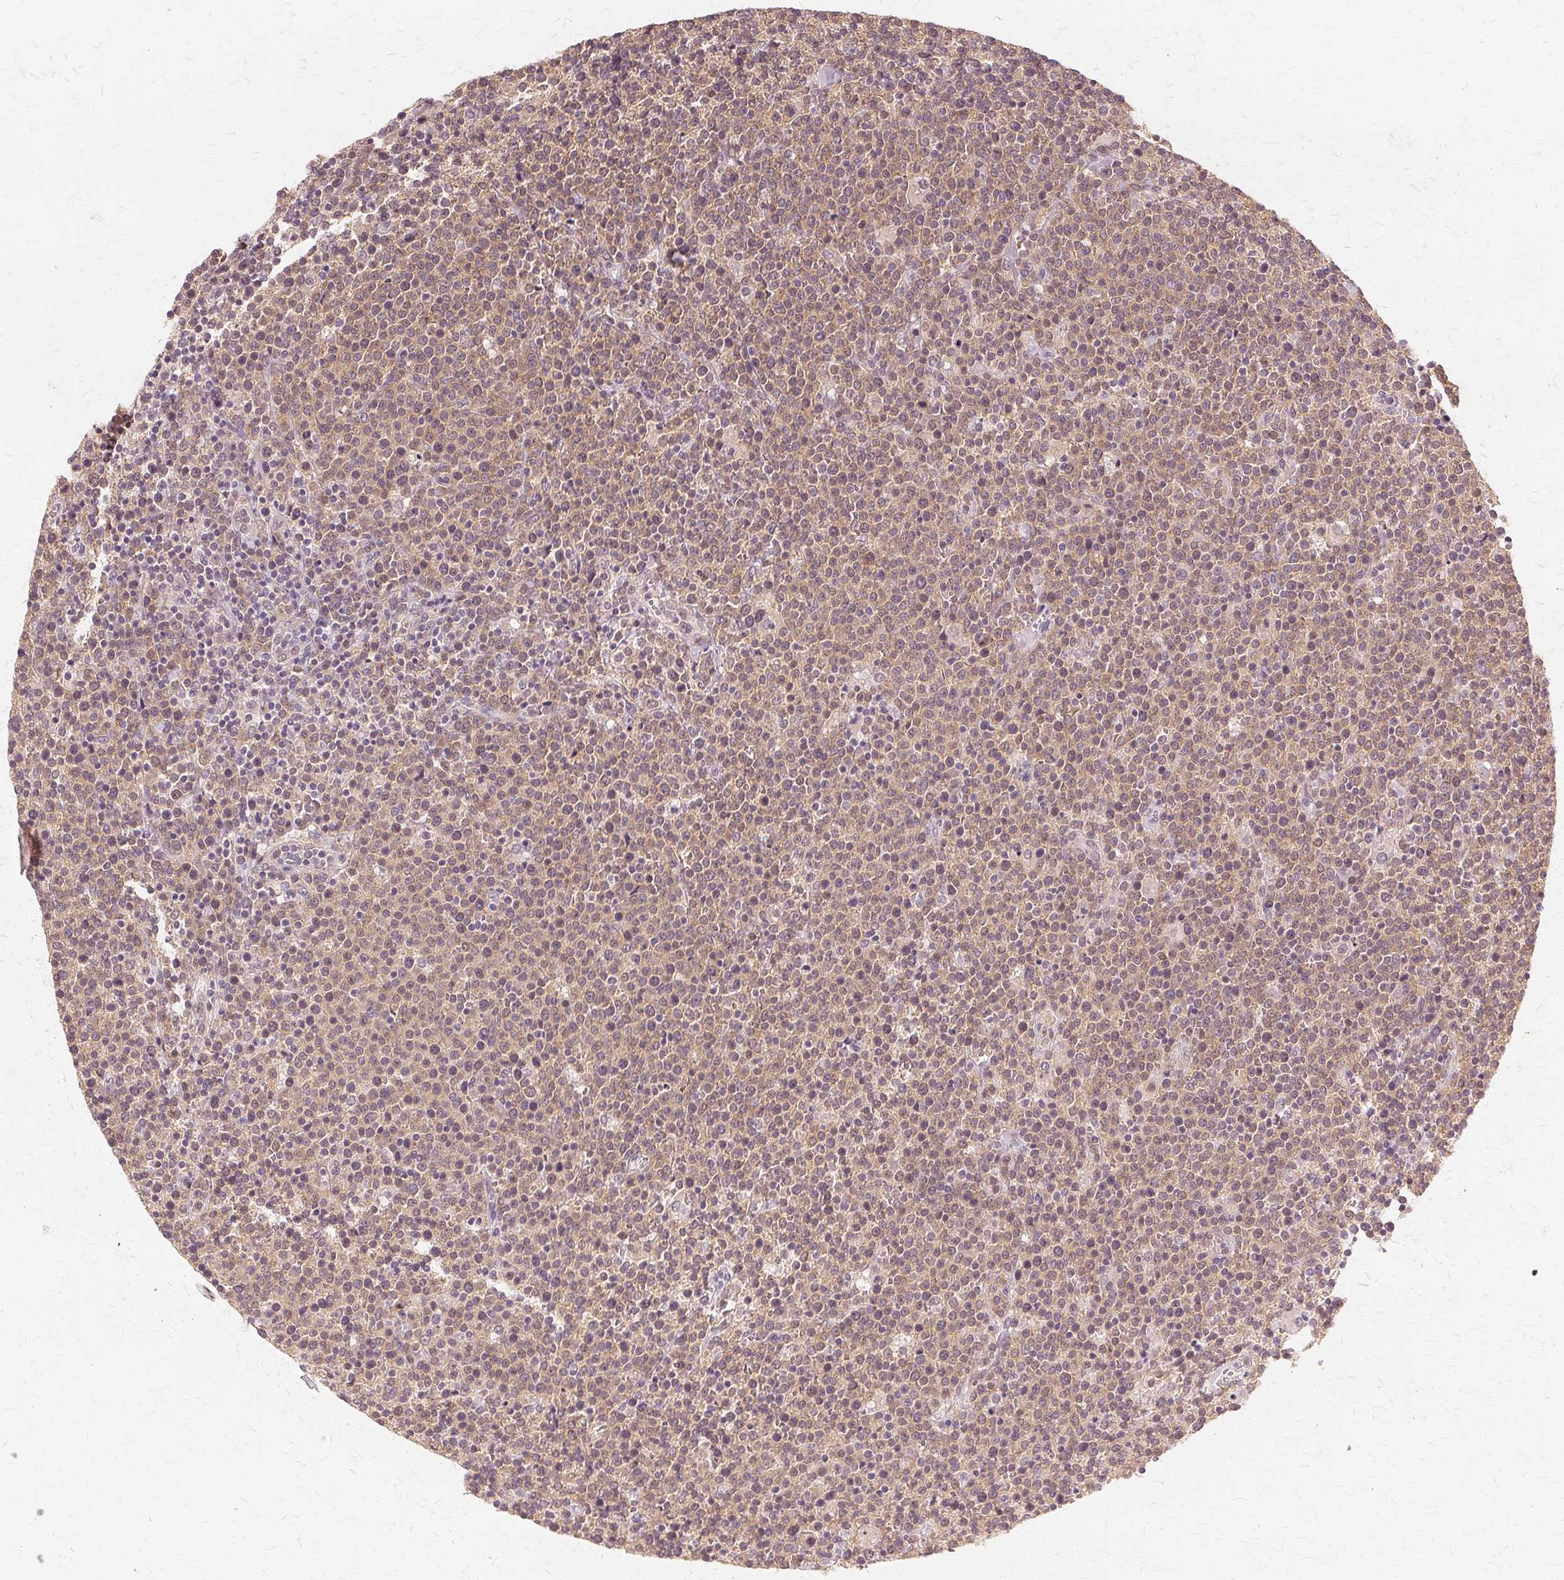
{"staining": {"intensity": "weak", "quantity": ">75%", "location": "cytoplasmic/membranous,nuclear"}, "tissue": "lymphoma", "cell_type": "Tumor cells", "image_type": "cancer", "snomed": [{"axis": "morphology", "description": "Malignant lymphoma, non-Hodgkin's type, High grade"}, {"axis": "topography", "description": "Lymph node"}], "caption": "DAB immunohistochemical staining of human lymphoma reveals weak cytoplasmic/membranous and nuclear protein staining in about >75% of tumor cells. (Stains: DAB in brown, nuclei in blue, Microscopy: brightfield microscopy at high magnification).", "gene": "PRMT5", "patient": {"sex": "male", "age": 61}}